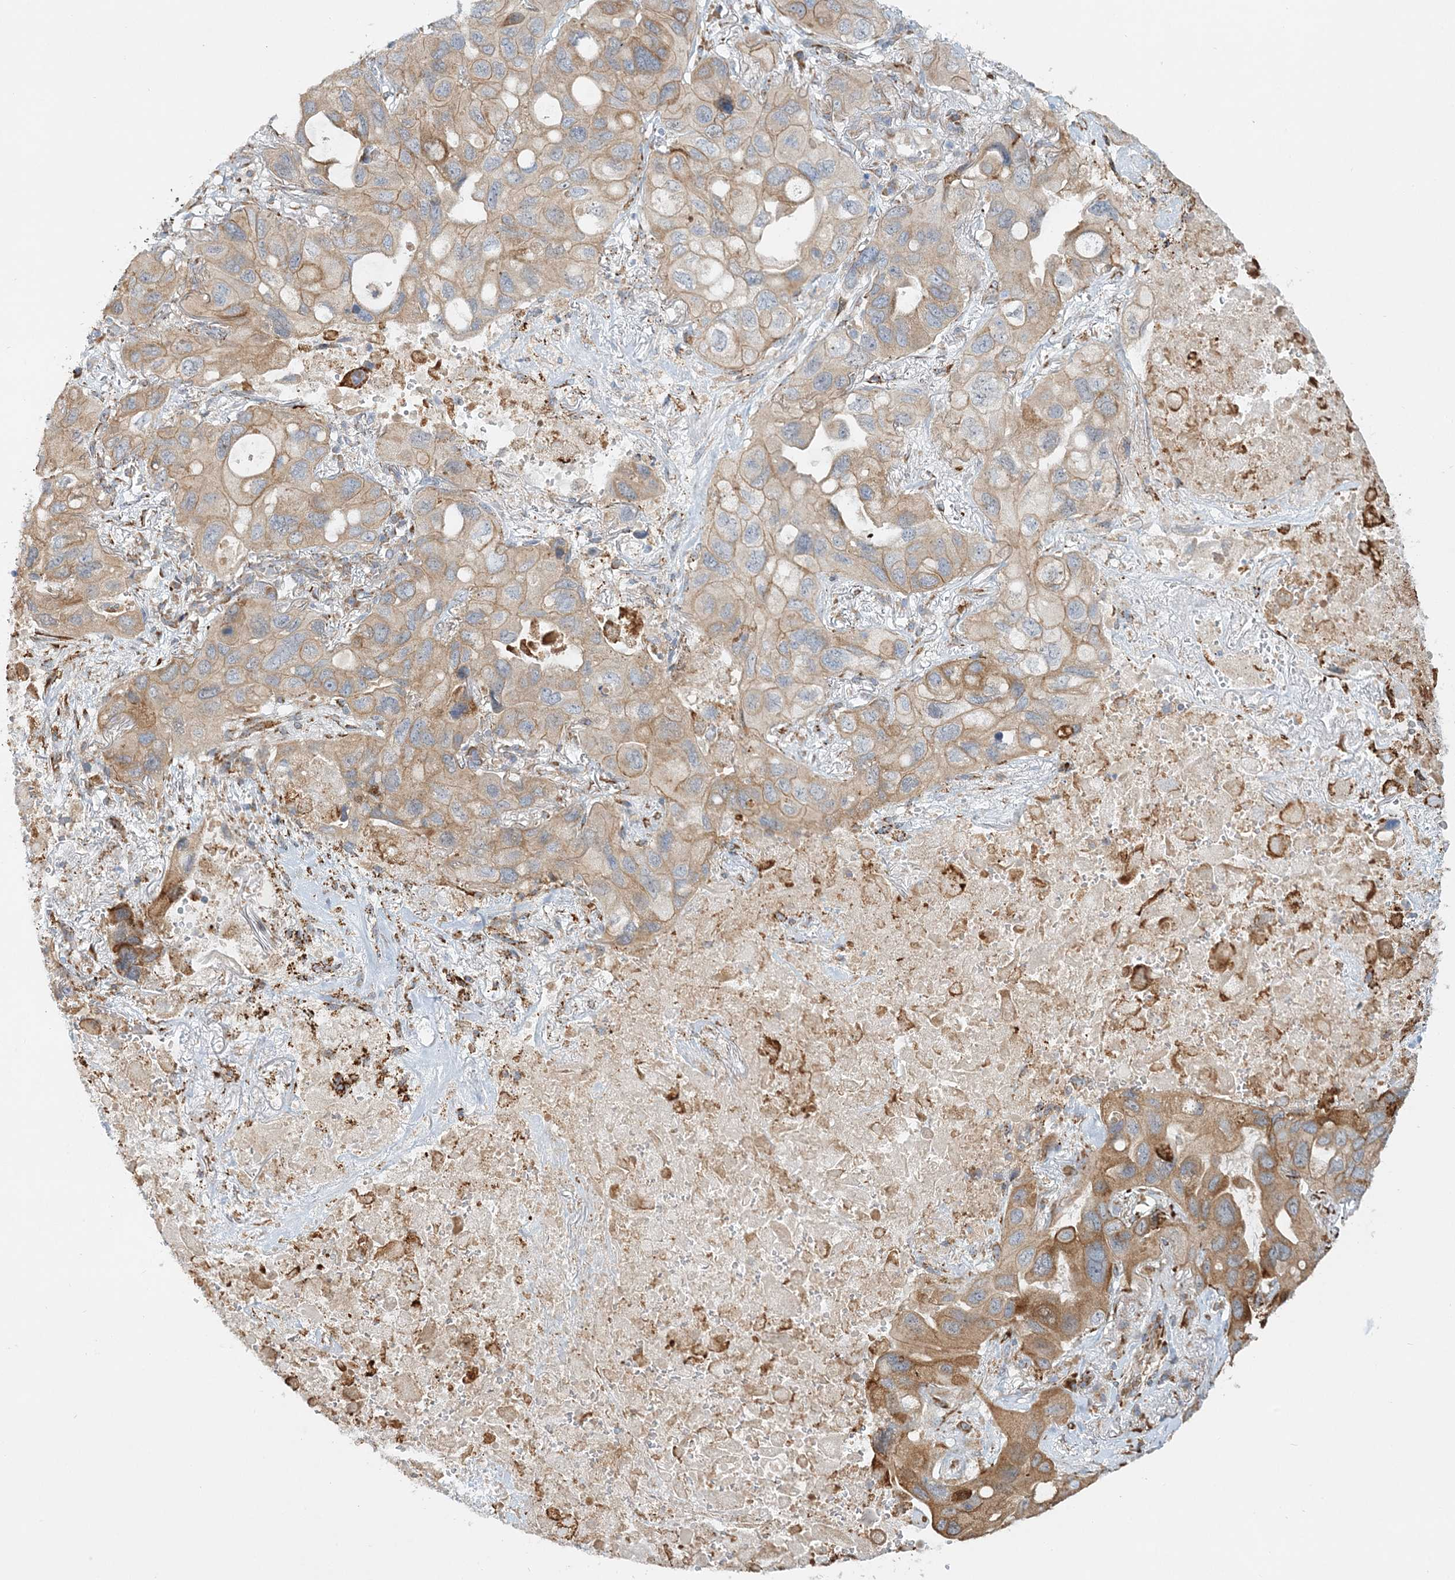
{"staining": {"intensity": "moderate", "quantity": ">75%", "location": "cytoplasmic/membranous"}, "tissue": "lung cancer", "cell_type": "Tumor cells", "image_type": "cancer", "snomed": [{"axis": "morphology", "description": "Squamous cell carcinoma, NOS"}, {"axis": "topography", "description": "Lung"}], "caption": "High-magnification brightfield microscopy of lung cancer (squamous cell carcinoma) stained with DAB (3,3'-diaminobenzidine) (brown) and counterstained with hematoxylin (blue). tumor cells exhibit moderate cytoplasmic/membranous staining is present in approximately>75% of cells.", "gene": "ZFYVE16", "patient": {"sex": "female", "age": 73}}